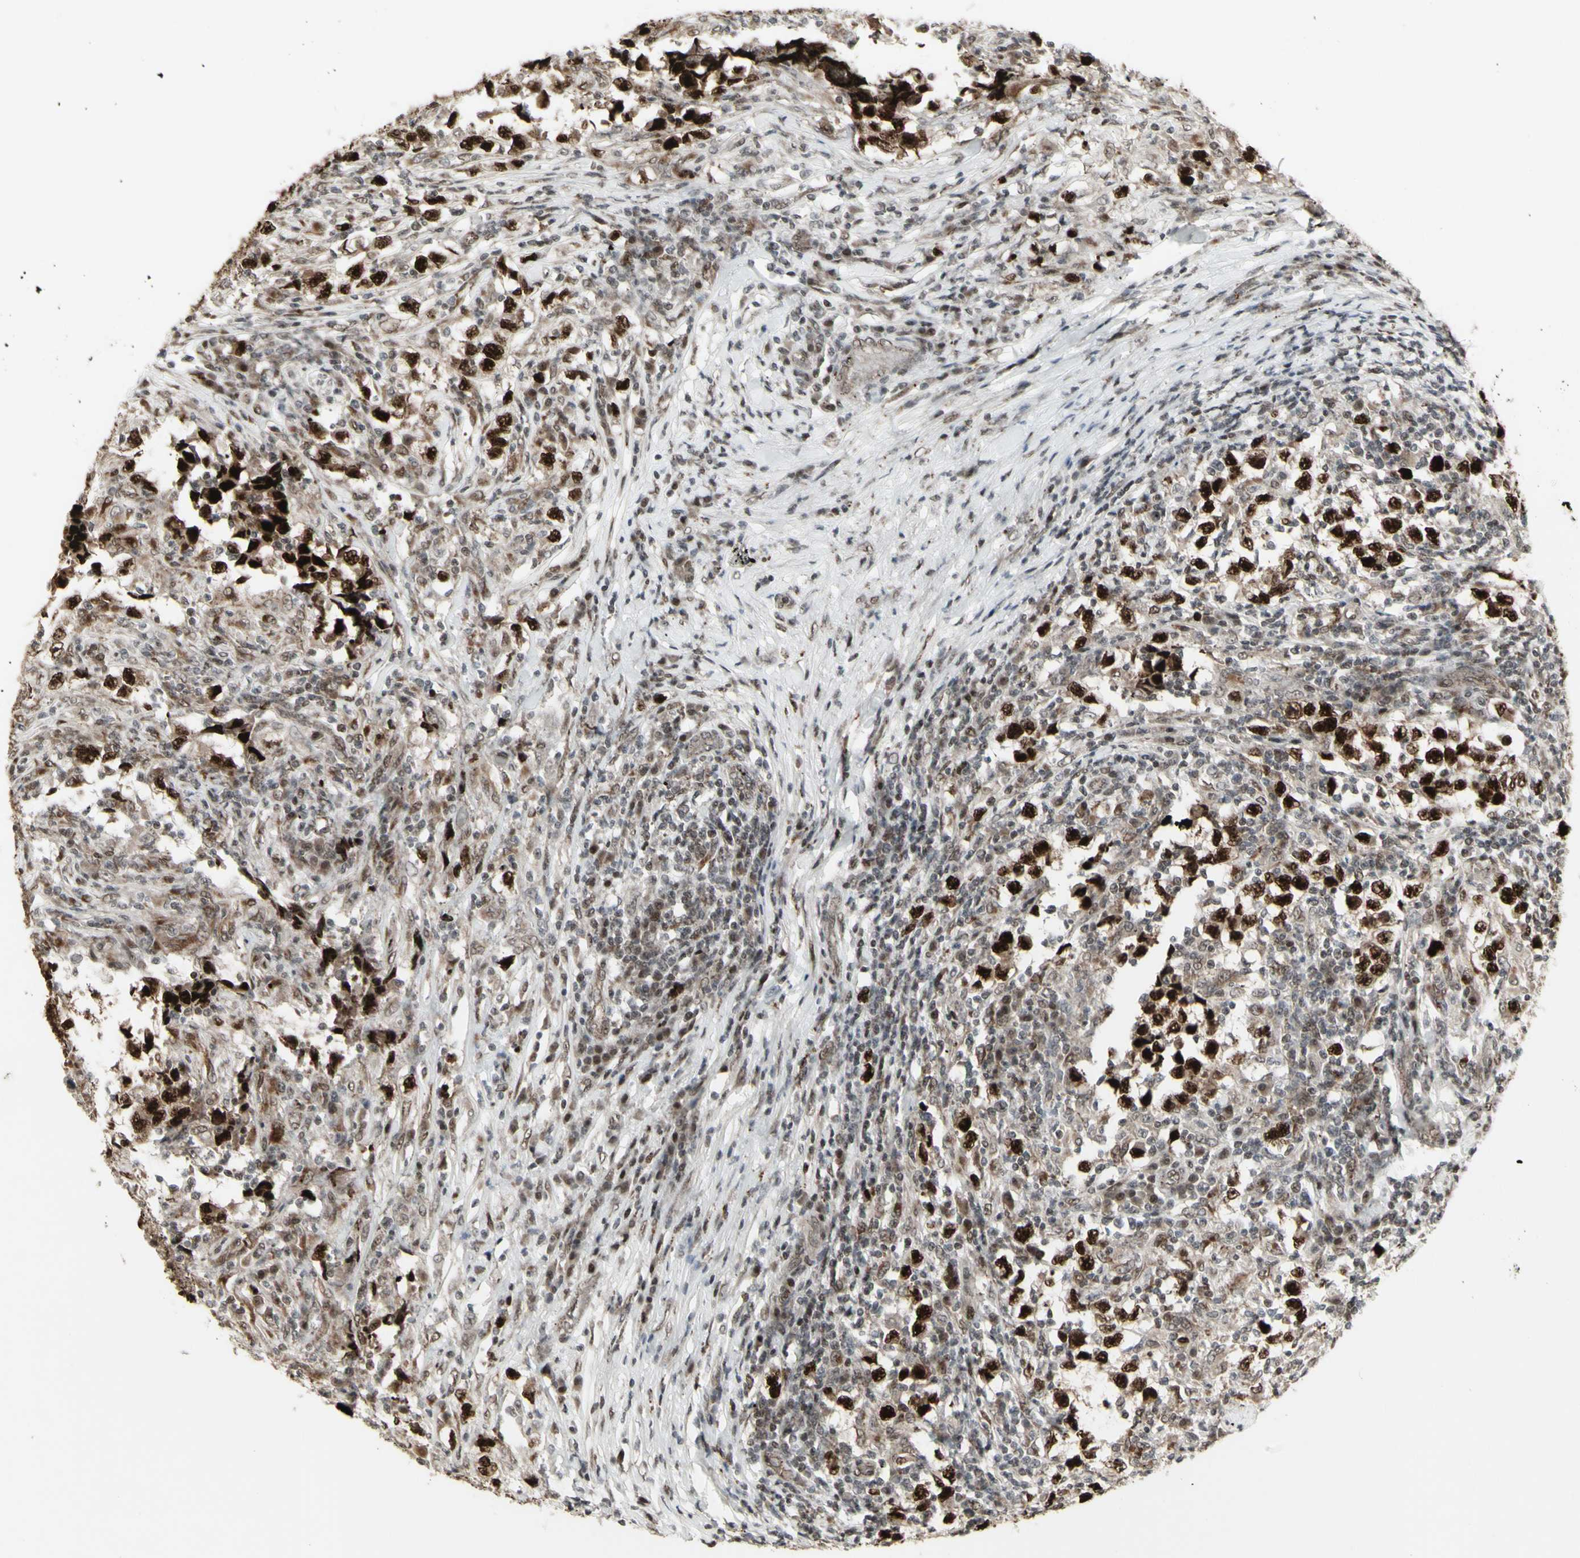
{"staining": {"intensity": "strong", "quantity": ">75%", "location": "cytoplasmic/membranous,nuclear"}, "tissue": "testis cancer", "cell_type": "Tumor cells", "image_type": "cancer", "snomed": [{"axis": "morphology", "description": "Carcinoma, Embryonal, NOS"}, {"axis": "topography", "description": "Testis"}], "caption": "Immunohistochemistry photomicrograph of neoplastic tissue: embryonal carcinoma (testis) stained using IHC displays high levels of strong protein expression localized specifically in the cytoplasmic/membranous and nuclear of tumor cells, appearing as a cytoplasmic/membranous and nuclear brown color.", "gene": "CBX1", "patient": {"sex": "male", "age": 21}}